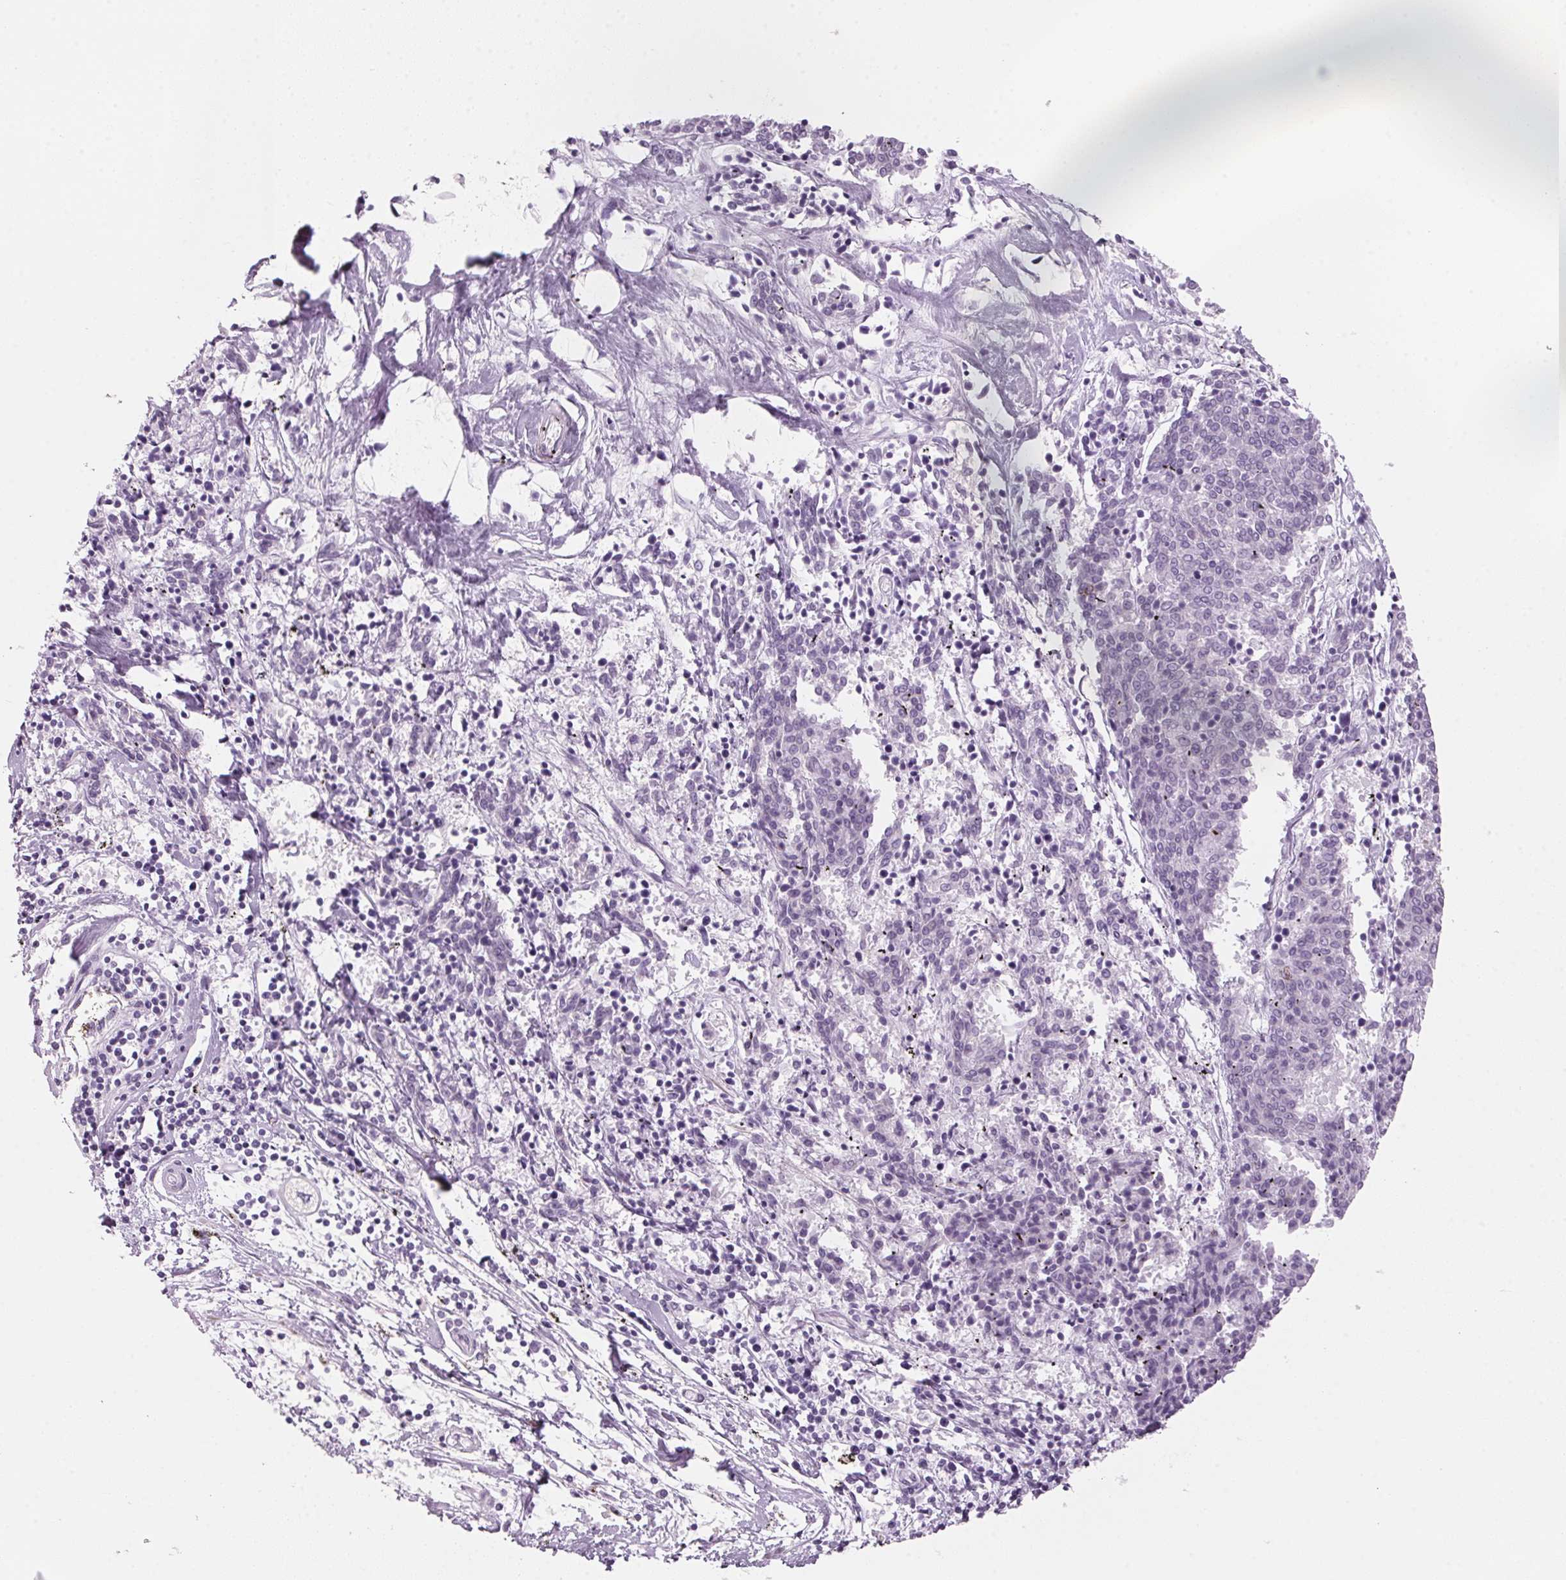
{"staining": {"intensity": "negative", "quantity": "none", "location": "none"}, "tissue": "melanoma", "cell_type": "Tumor cells", "image_type": "cancer", "snomed": [{"axis": "morphology", "description": "Malignant melanoma, NOS"}, {"axis": "topography", "description": "Skin"}], "caption": "Melanoma was stained to show a protein in brown. There is no significant staining in tumor cells.", "gene": "ADAM20", "patient": {"sex": "female", "age": 72}}